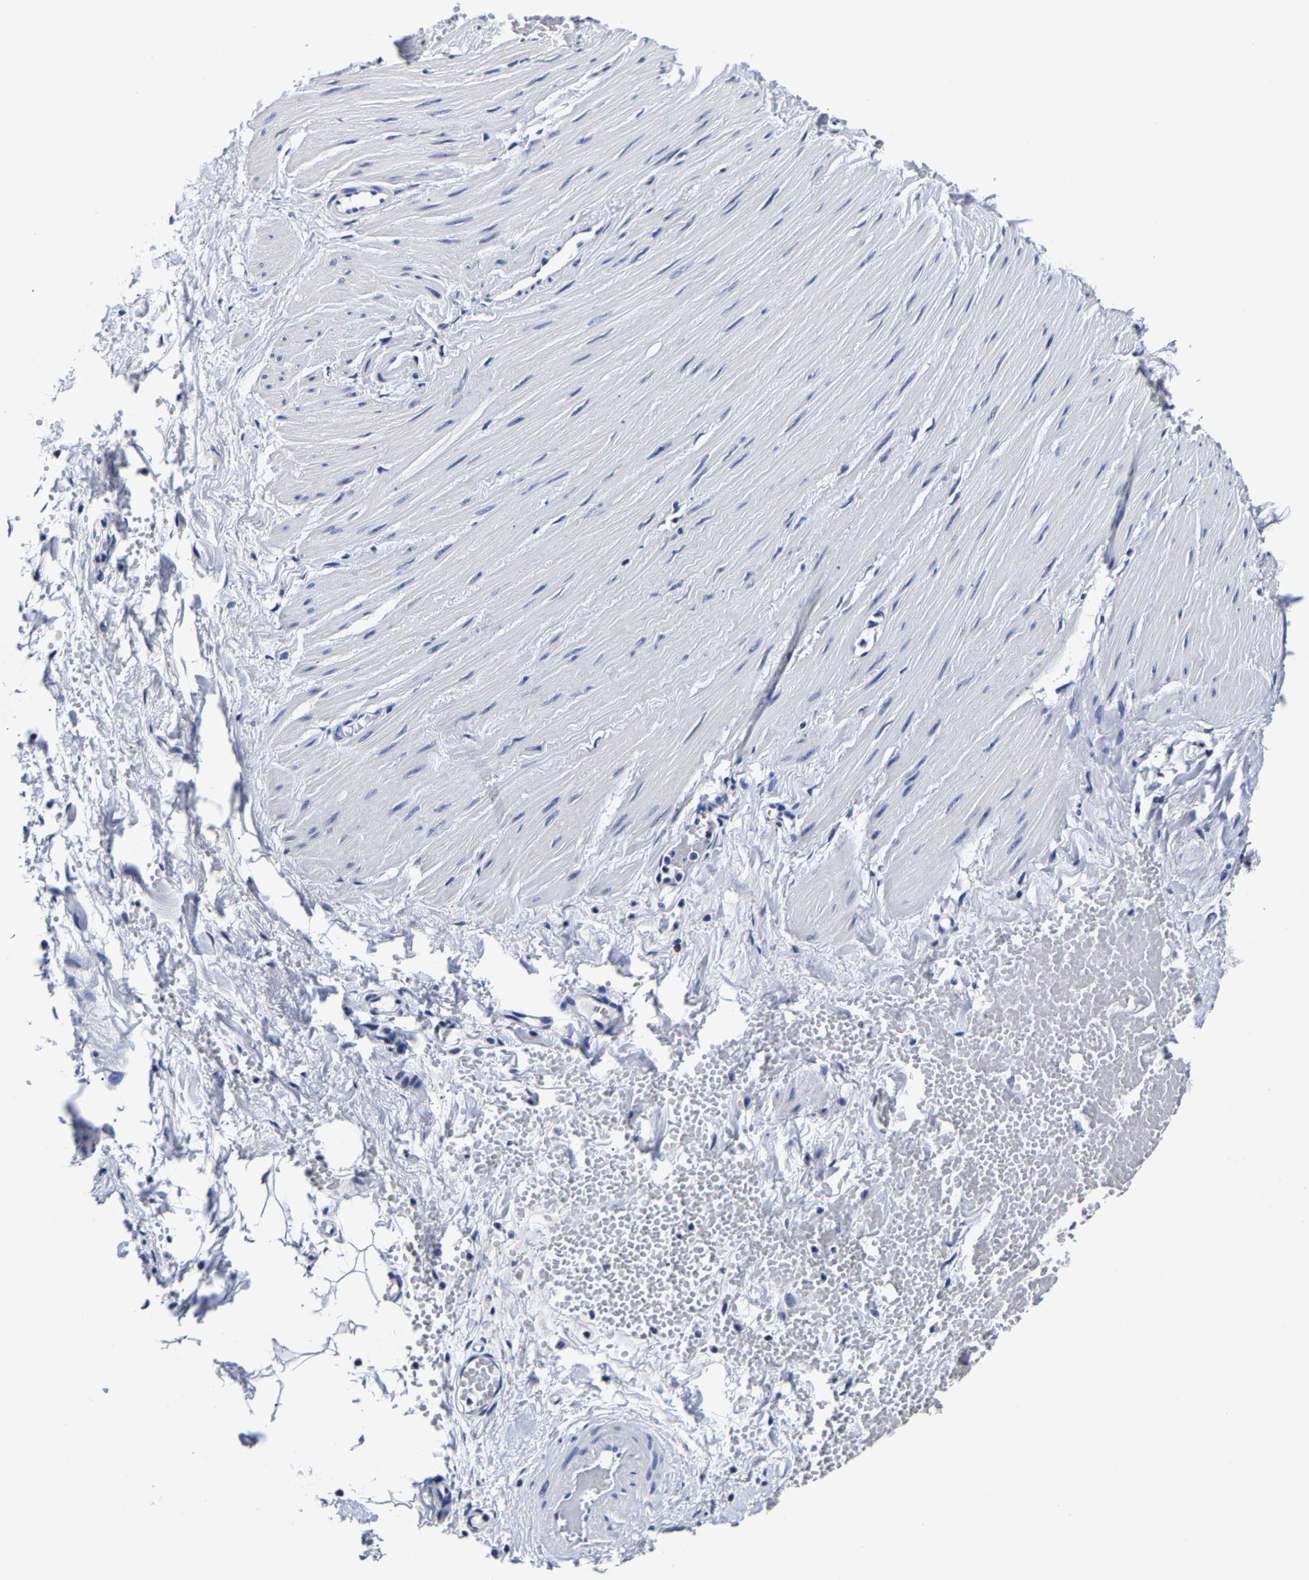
{"staining": {"intensity": "negative", "quantity": "none", "location": "none"}, "tissue": "adipose tissue", "cell_type": "Adipocytes", "image_type": "normal", "snomed": [{"axis": "morphology", "description": "Normal tissue, NOS"}, {"axis": "topography", "description": "Soft tissue"}], "caption": "Protein analysis of benign adipose tissue demonstrates no significant positivity in adipocytes.", "gene": "AKAP4", "patient": {"sex": "male", "age": 72}}